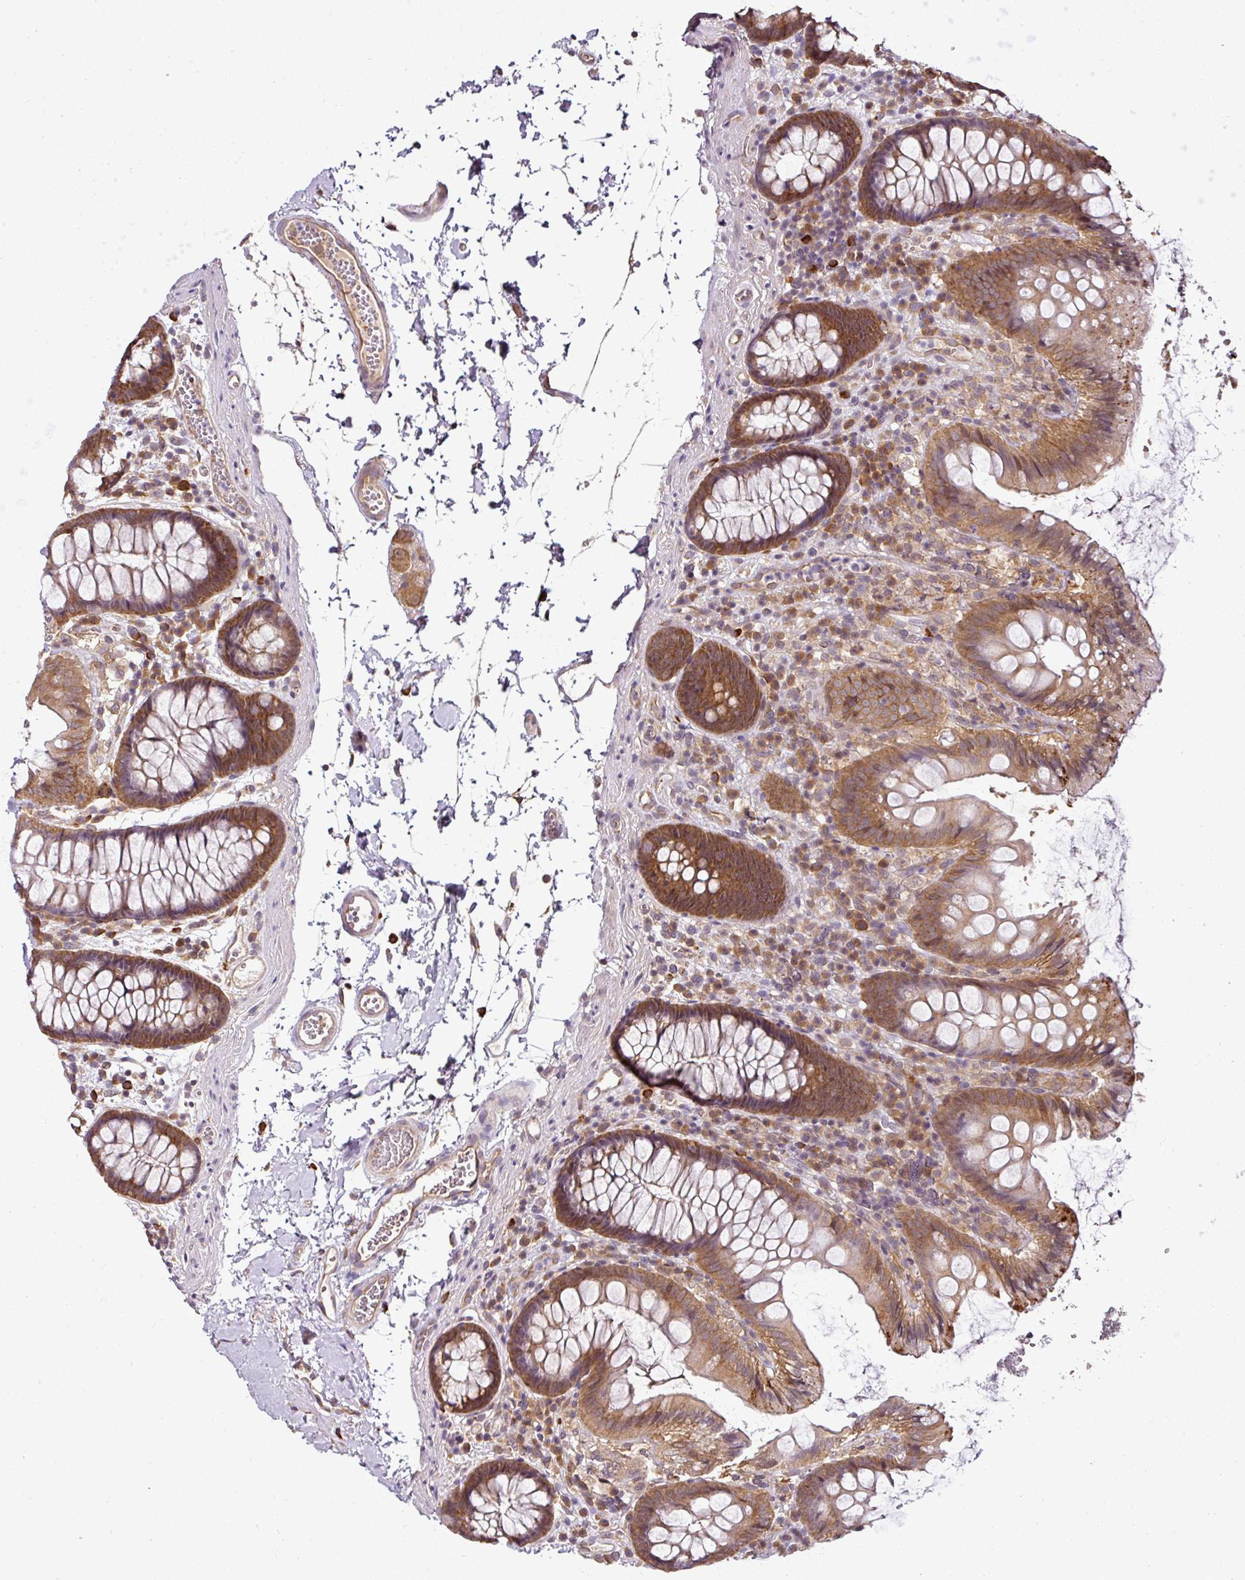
{"staining": {"intensity": "moderate", "quantity": ">75%", "location": "cytoplasmic/membranous"}, "tissue": "colon", "cell_type": "Endothelial cells", "image_type": "normal", "snomed": [{"axis": "morphology", "description": "Normal tissue, NOS"}, {"axis": "topography", "description": "Colon"}], "caption": "IHC of benign human colon exhibits medium levels of moderate cytoplasmic/membranous staining in approximately >75% of endothelial cells. IHC stains the protein in brown and the nuclei are stained blue.", "gene": "RBM14", "patient": {"sex": "male", "age": 84}}